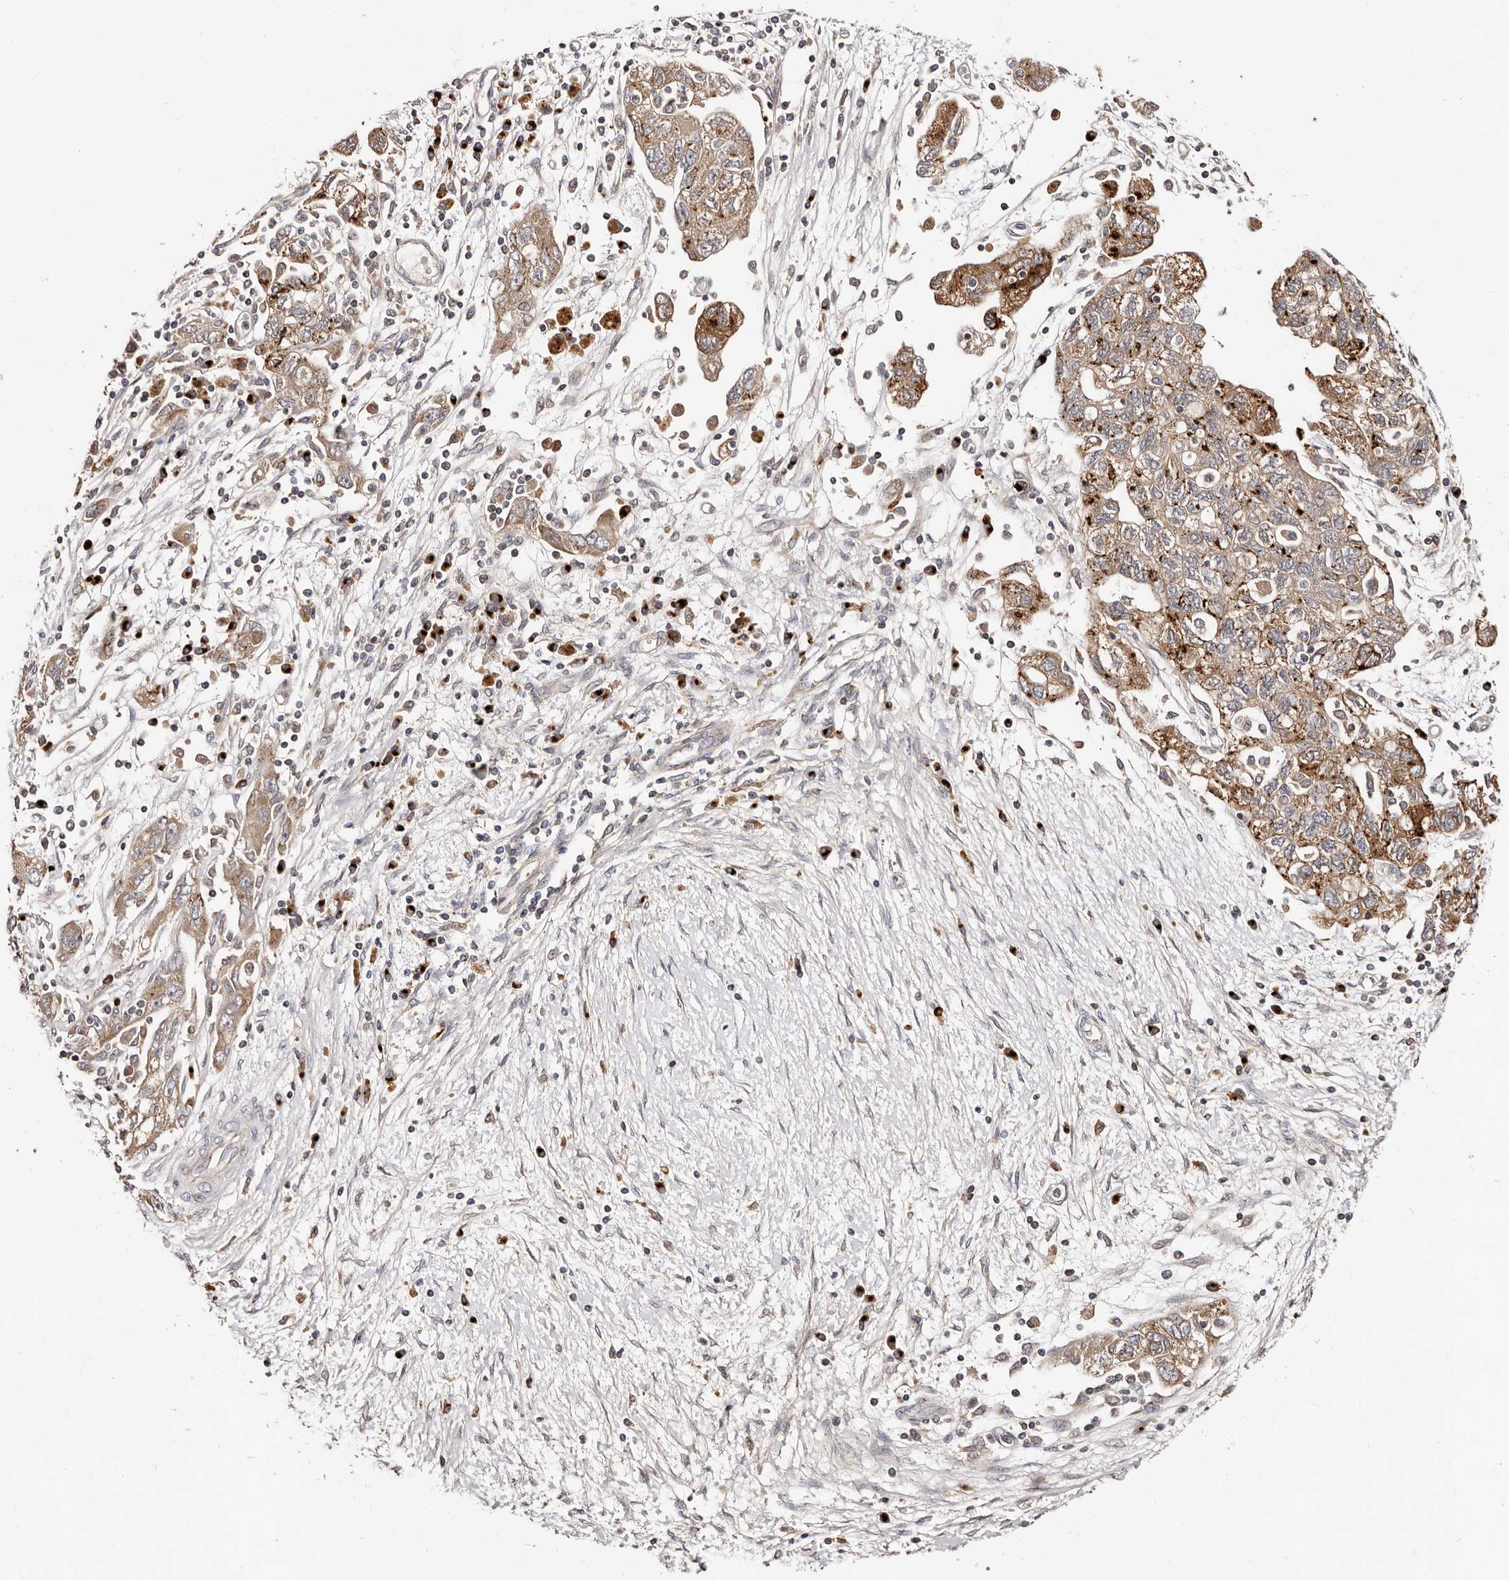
{"staining": {"intensity": "moderate", "quantity": ">75%", "location": "cytoplasmic/membranous"}, "tissue": "ovarian cancer", "cell_type": "Tumor cells", "image_type": "cancer", "snomed": [{"axis": "morphology", "description": "Carcinoma, NOS"}, {"axis": "morphology", "description": "Cystadenocarcinoma, serous, NOS"}, {"axis": "topography", "description": "Ovary"}], "caption": "Immunohistochemical staining of human ovarian cancer (carcinoma) shows moderate cytoplasmic/membranous protein expression in about >75% of tumor cells. The staining is performed using DAB (3,3'-diaminobenzidine) brown chromogen to label protein expression. The nuclei are counter-stained blue using hematoxylin.", "gene": "DACT2", "patient": {"sex": "female", "age": 69}}